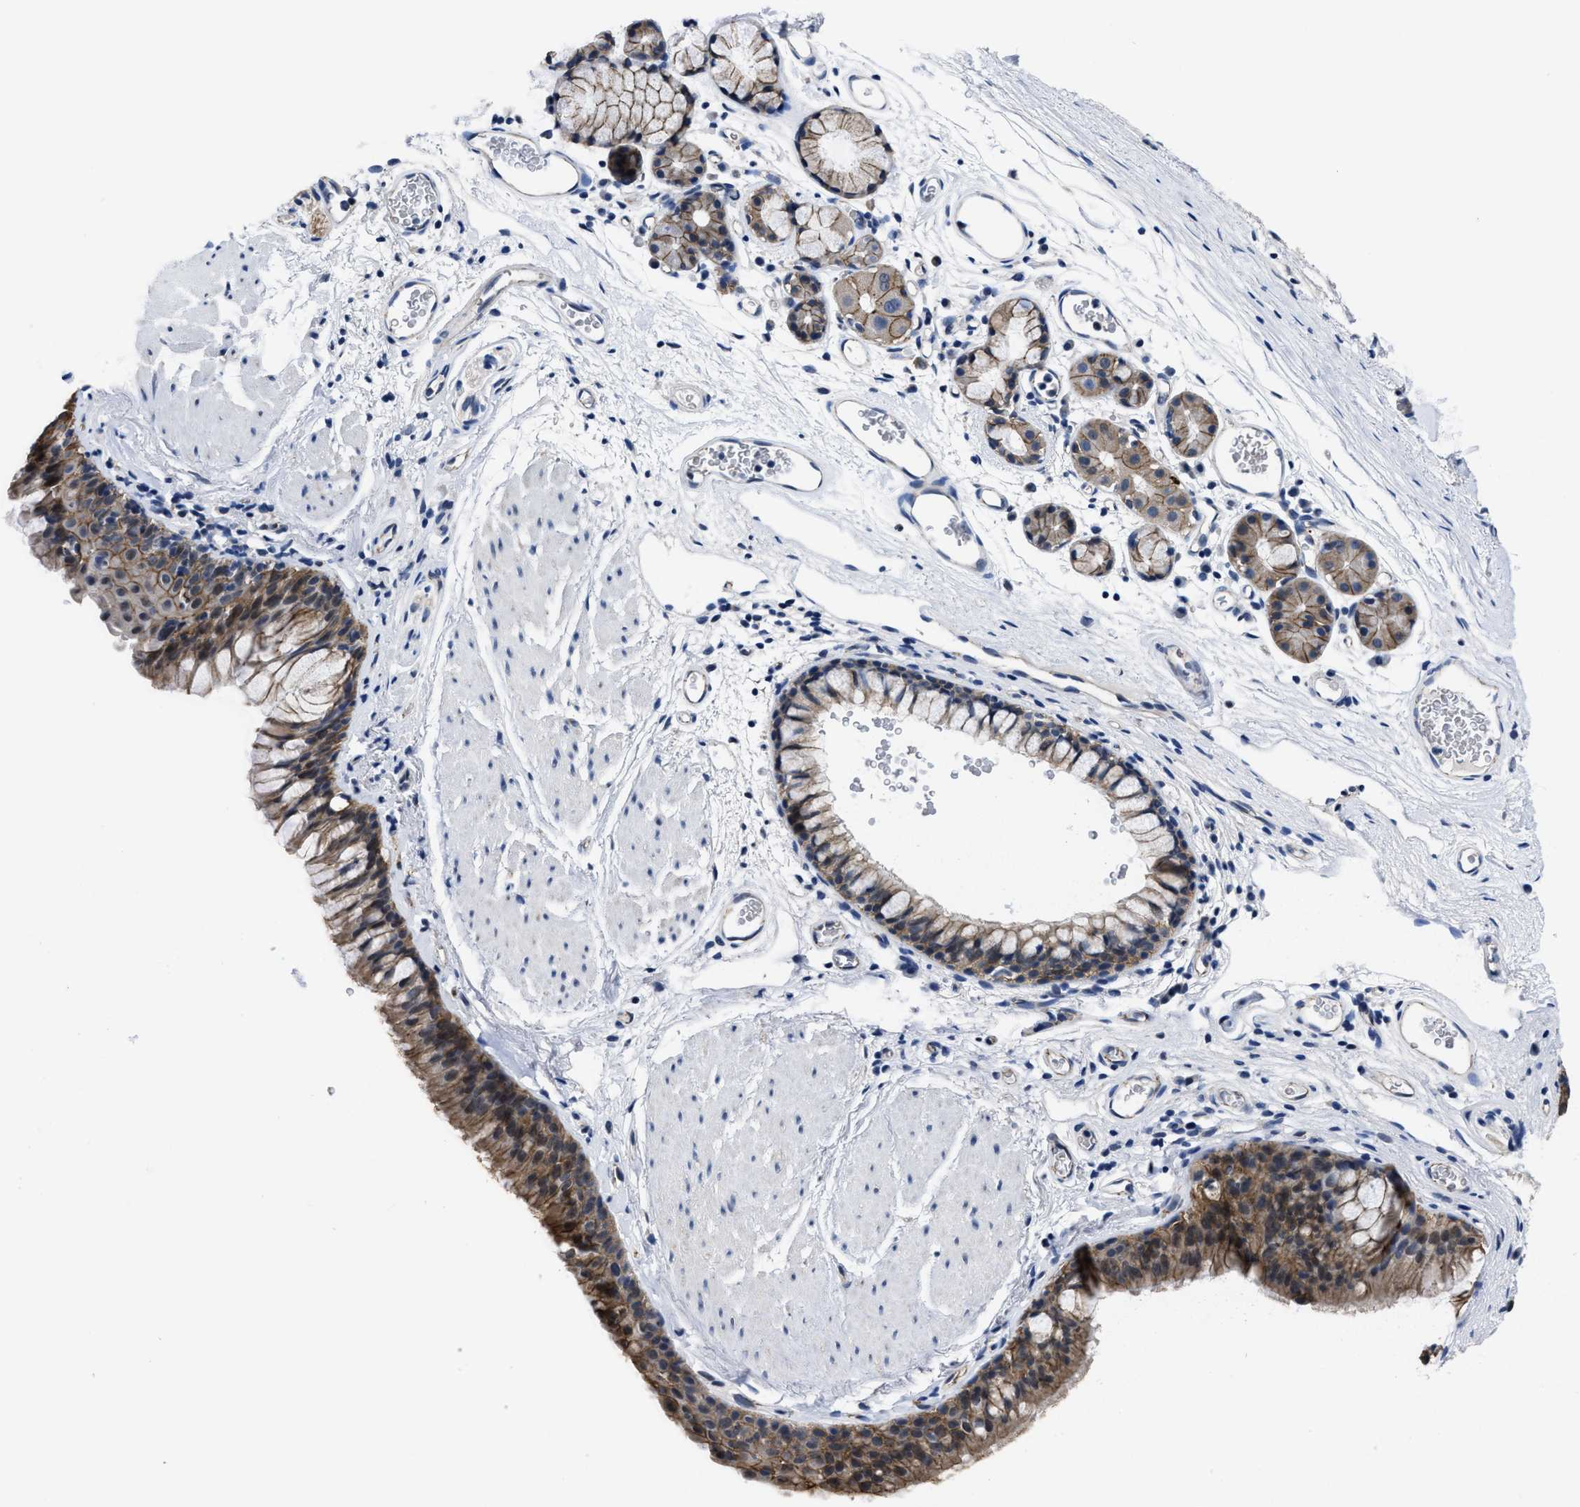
{"staining": {"intensity": "moderate", "quantity": ">75%", "location": "cytoplasmic/membranous"}, "tissue": "bronchus", "cell_type": "Respiratory epithelial cells", "image_type": "normal", "snomed": [{"axis": "morphology", "description": "Normal tissue, NOS"}, {"axis": "topography", "description": "Cartilage tissue"}, {"axis": "topography", "description": "Bronchus"}], "caption": "Respiratory epithelial cells exhibit medium levels of moderate cytoplasmic/membranous expression in about >75% of cells in unremarkable bronchus. (Brightfield microscopy of DAB IHC at high magnification).", "gene": "GHITM", "patient": {"sex": "female", "age": 53}}